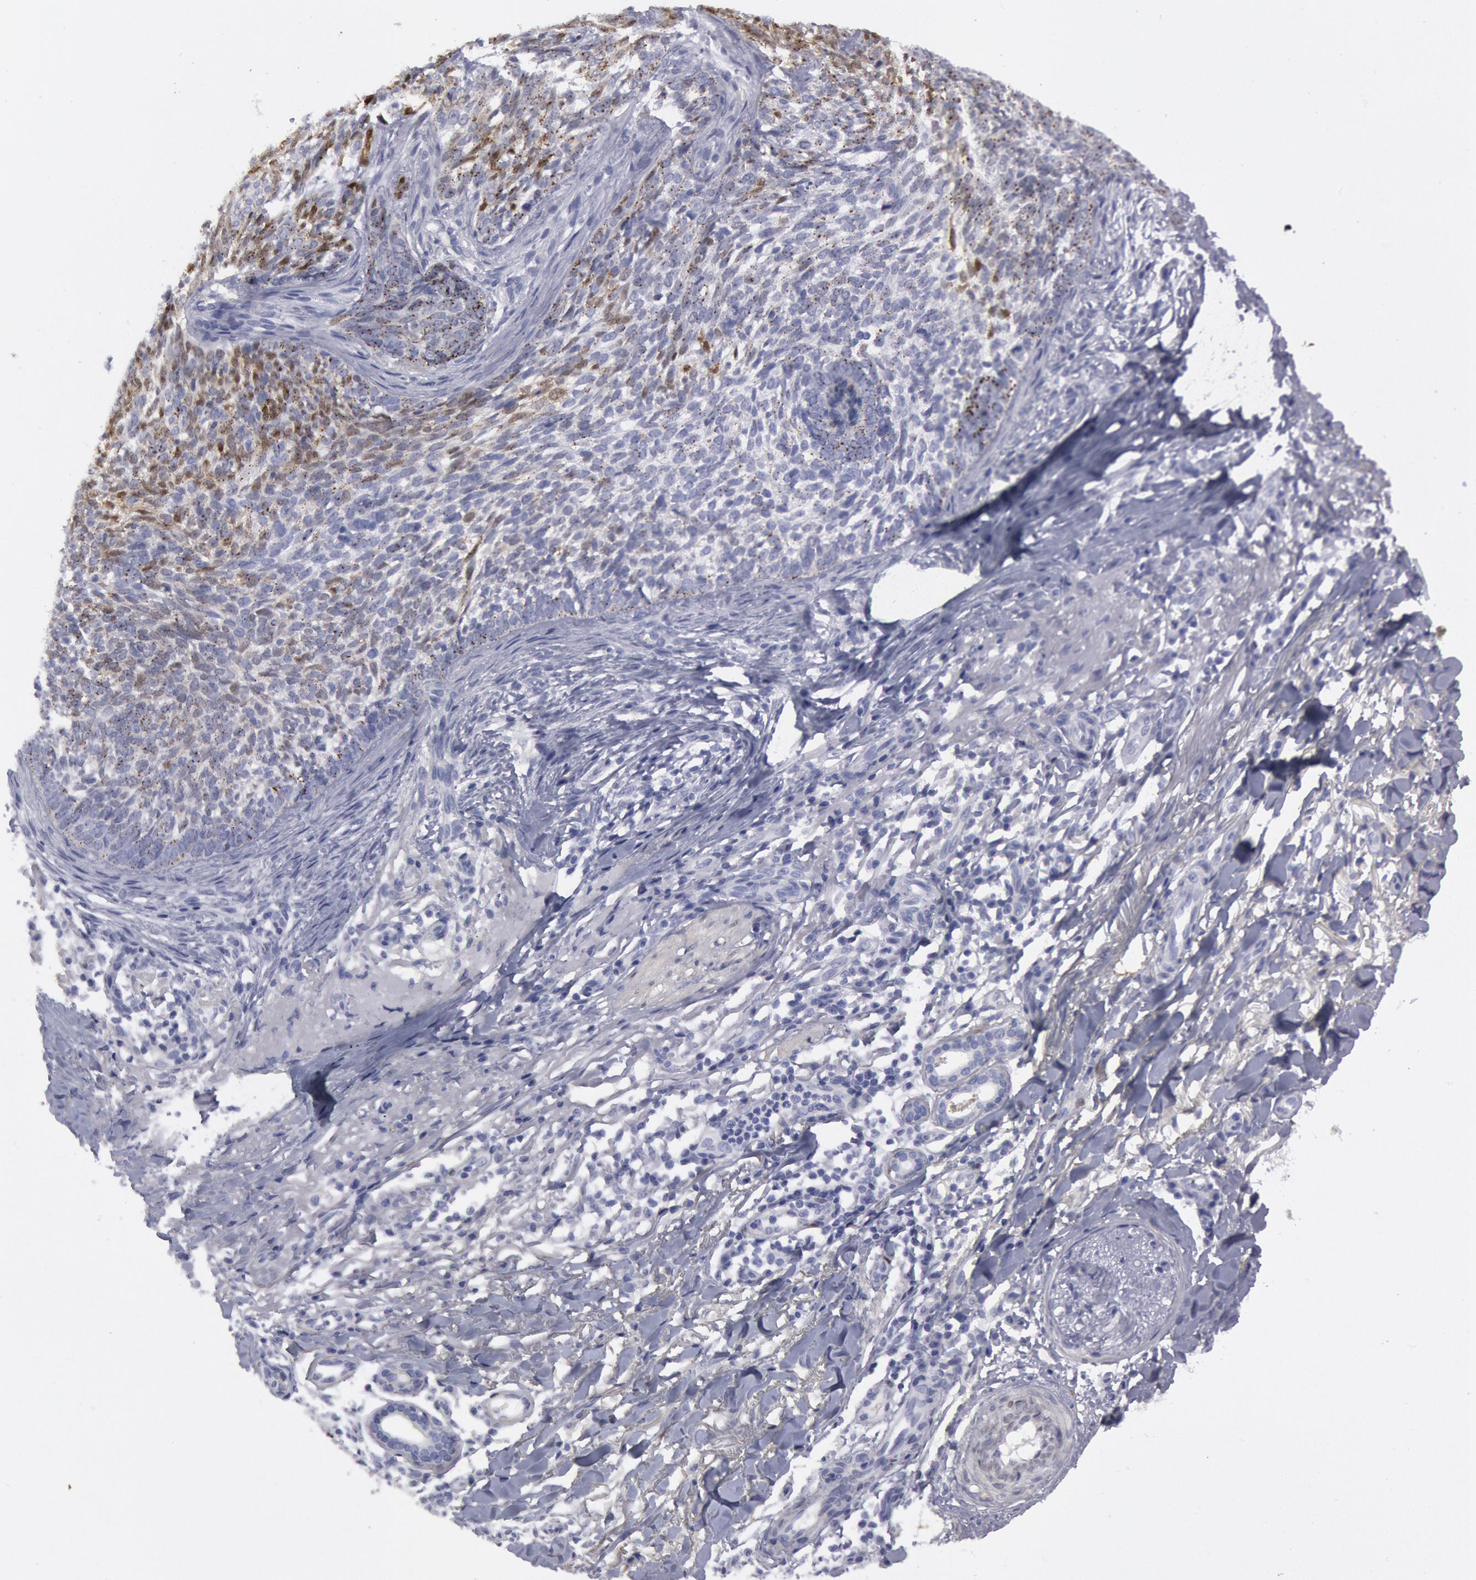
{"staining": {"intensity": "moderate", "quantity": "25%-75%", "location": "cytoplasmic/membranous"}, "tissue": "skin cancer", "cell_type": "Tumor cells", "image_type": "cancer", "snomed": [{"axis": "morphology", "description": "Basal cell carcinoma"}, {"axis": "topography", "description": "Skin"}], "caption": "Immunohistochemistry (IHC) of skin basal cell carcinoma demonstrates medium levels of moderate cytoplasmic/membranous staining in approximately 25%-75% of tumor cells. (DAB IHC, brown staining for protein, blue staining for nuclei).", "gene": "FHL1", "patient": {"sex": "female", "age": 81}}